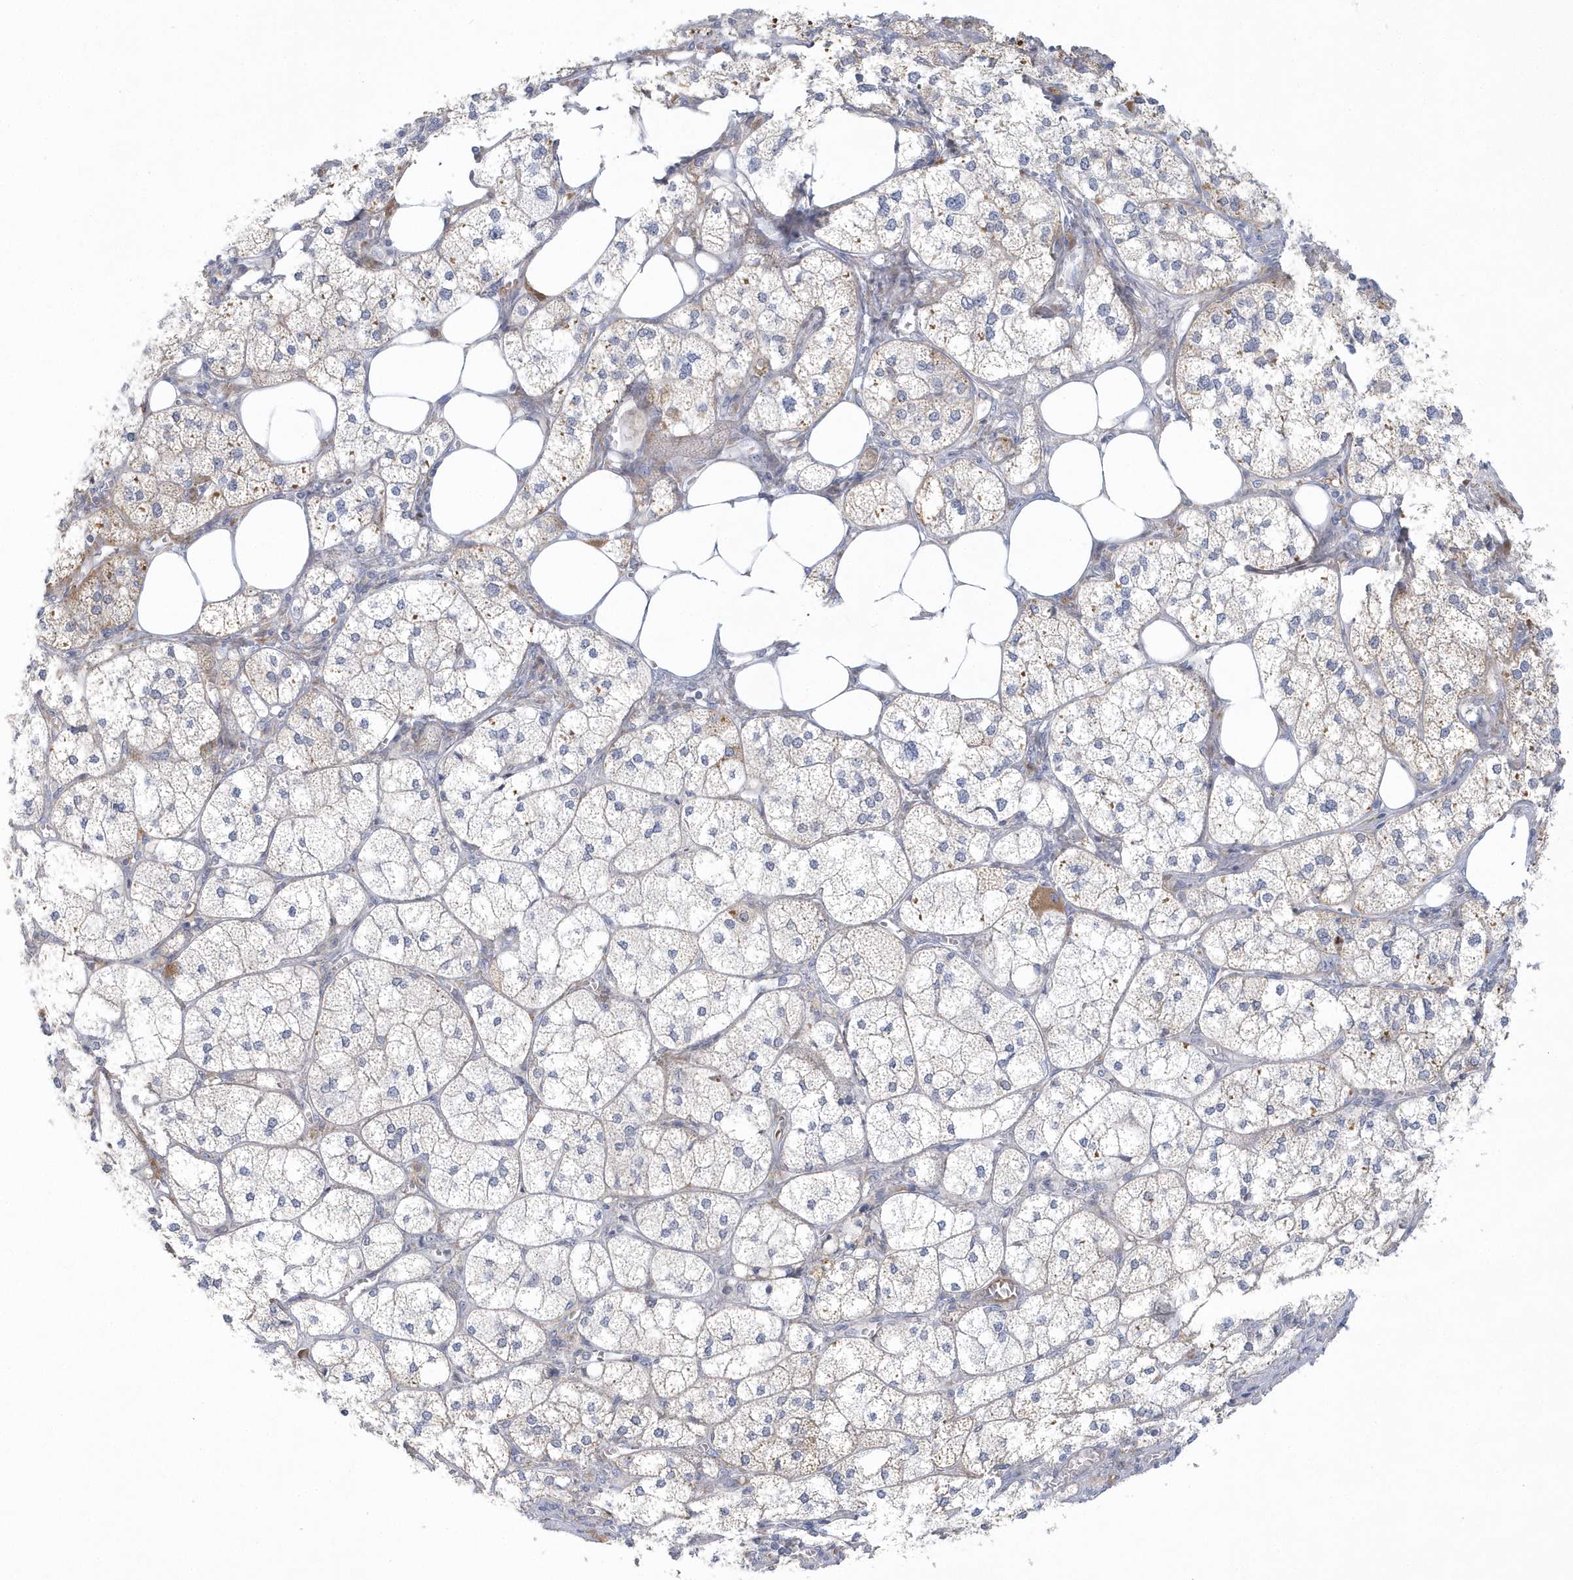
{"staining": {"intensity": "strong", "quantity": "25%-75%", "location": "cytoplasmic/membranous"}, "tissue": "adrenal gland", "cell_type": "Glandular cells", "image_type": "normal", "snomed": [{"axis": "morphology", "description": "Normal tissue, NOS"}, {"axis": "topography", "description": "Adrenal gland"}], "caption": "Adrenal gland stained with immunohistochemistry demonstrates strong cytoplasmic/membranous expression in approximately 25%-75% of glandular cells. (IHC, brightfield microscopy, high magnification).", "gene": "NIPAL1", "patient": {"sex": "female", "age": 61}}